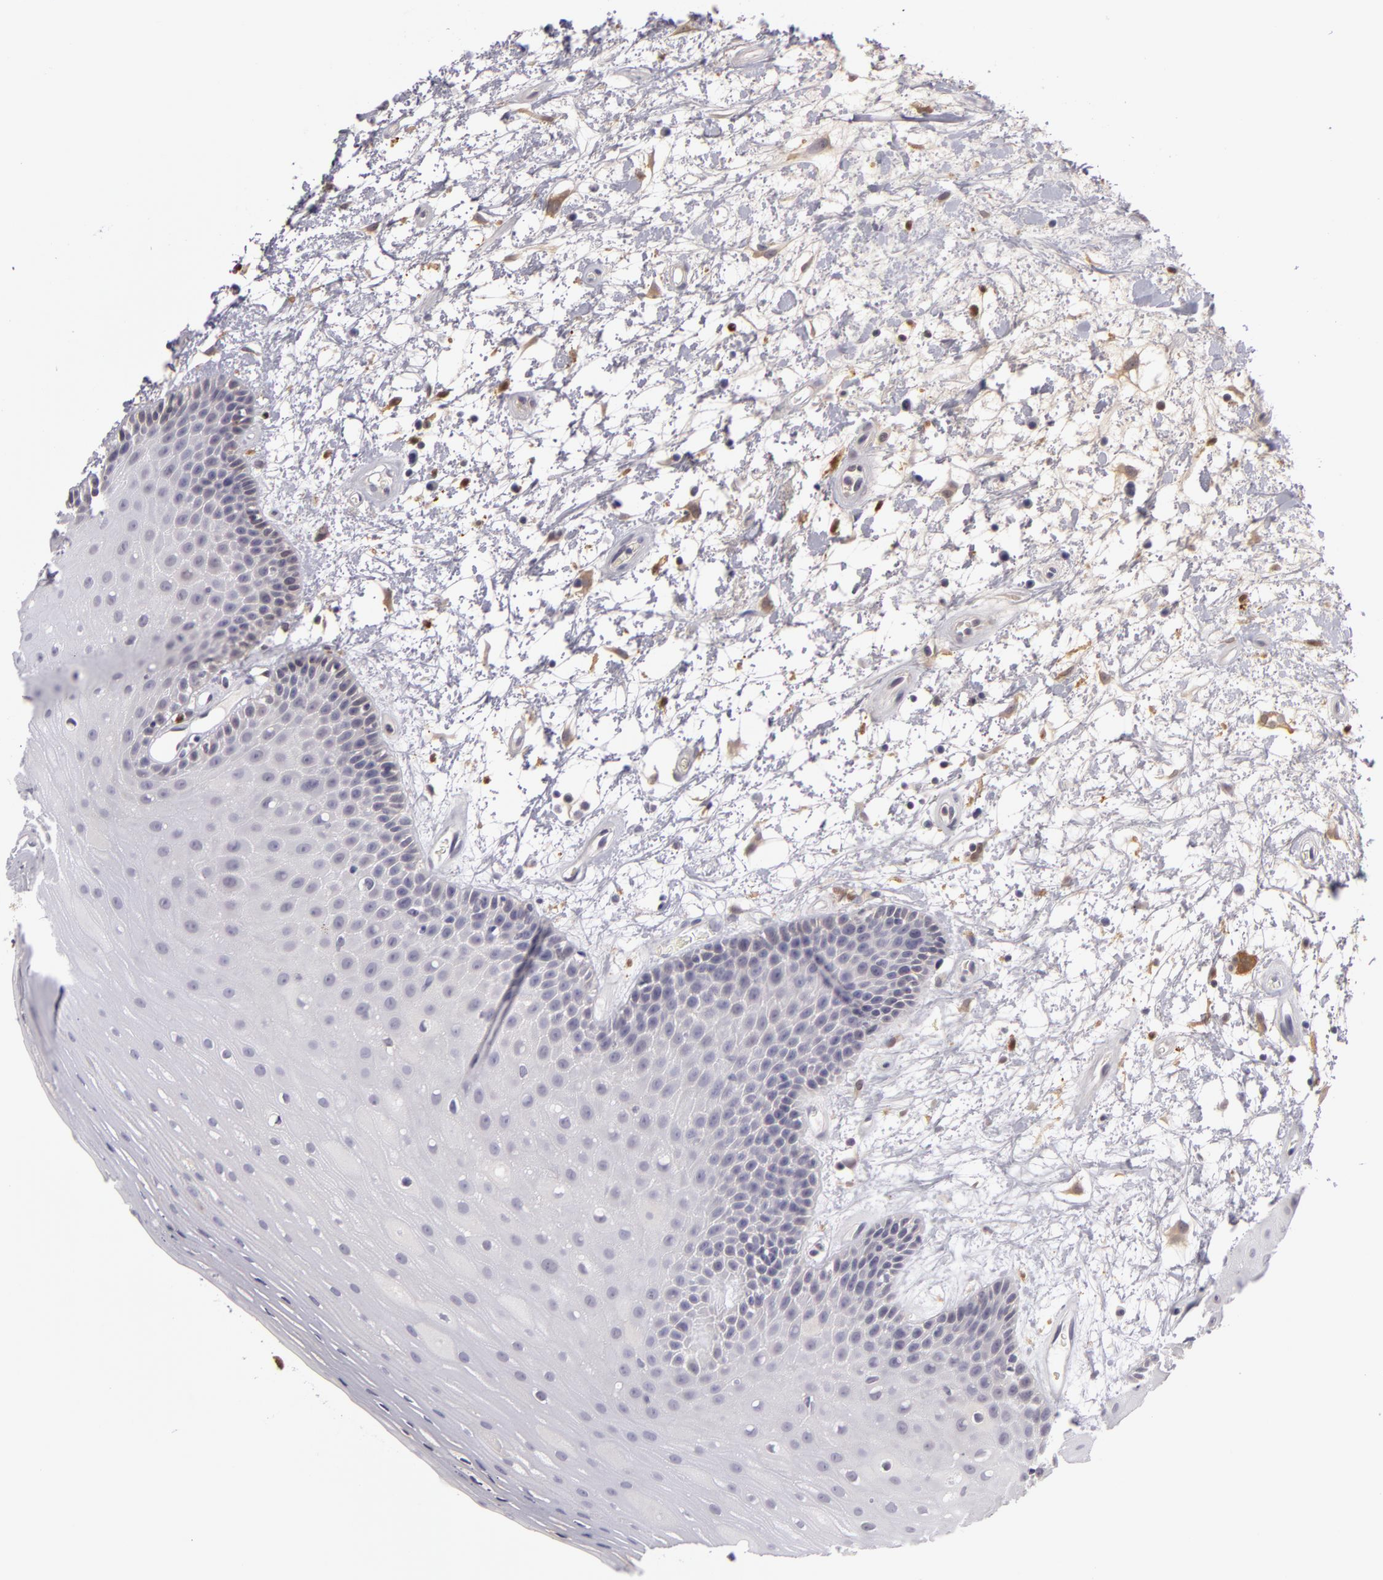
{"staining": {"intensity": "negative", "quantity": "none", "location": "none"}, "tissue": "oral mucosa", "cell_type": "Squamous epithelial cells", "image_type": "normal", "snomed": [{"axis": "morphology", "description": "Normal tissue, NOS"}, {"axis": "topography", "description": "Oral tissue"}], "caption": "DAB (3,3'-diaminobenzidine) immunohistochemical staining of normal human oral mucosa displays no significant staining in squamous epithelial cells.", "gene": "GNPDA1", "patient": {"sex": "female", "age": 79}}